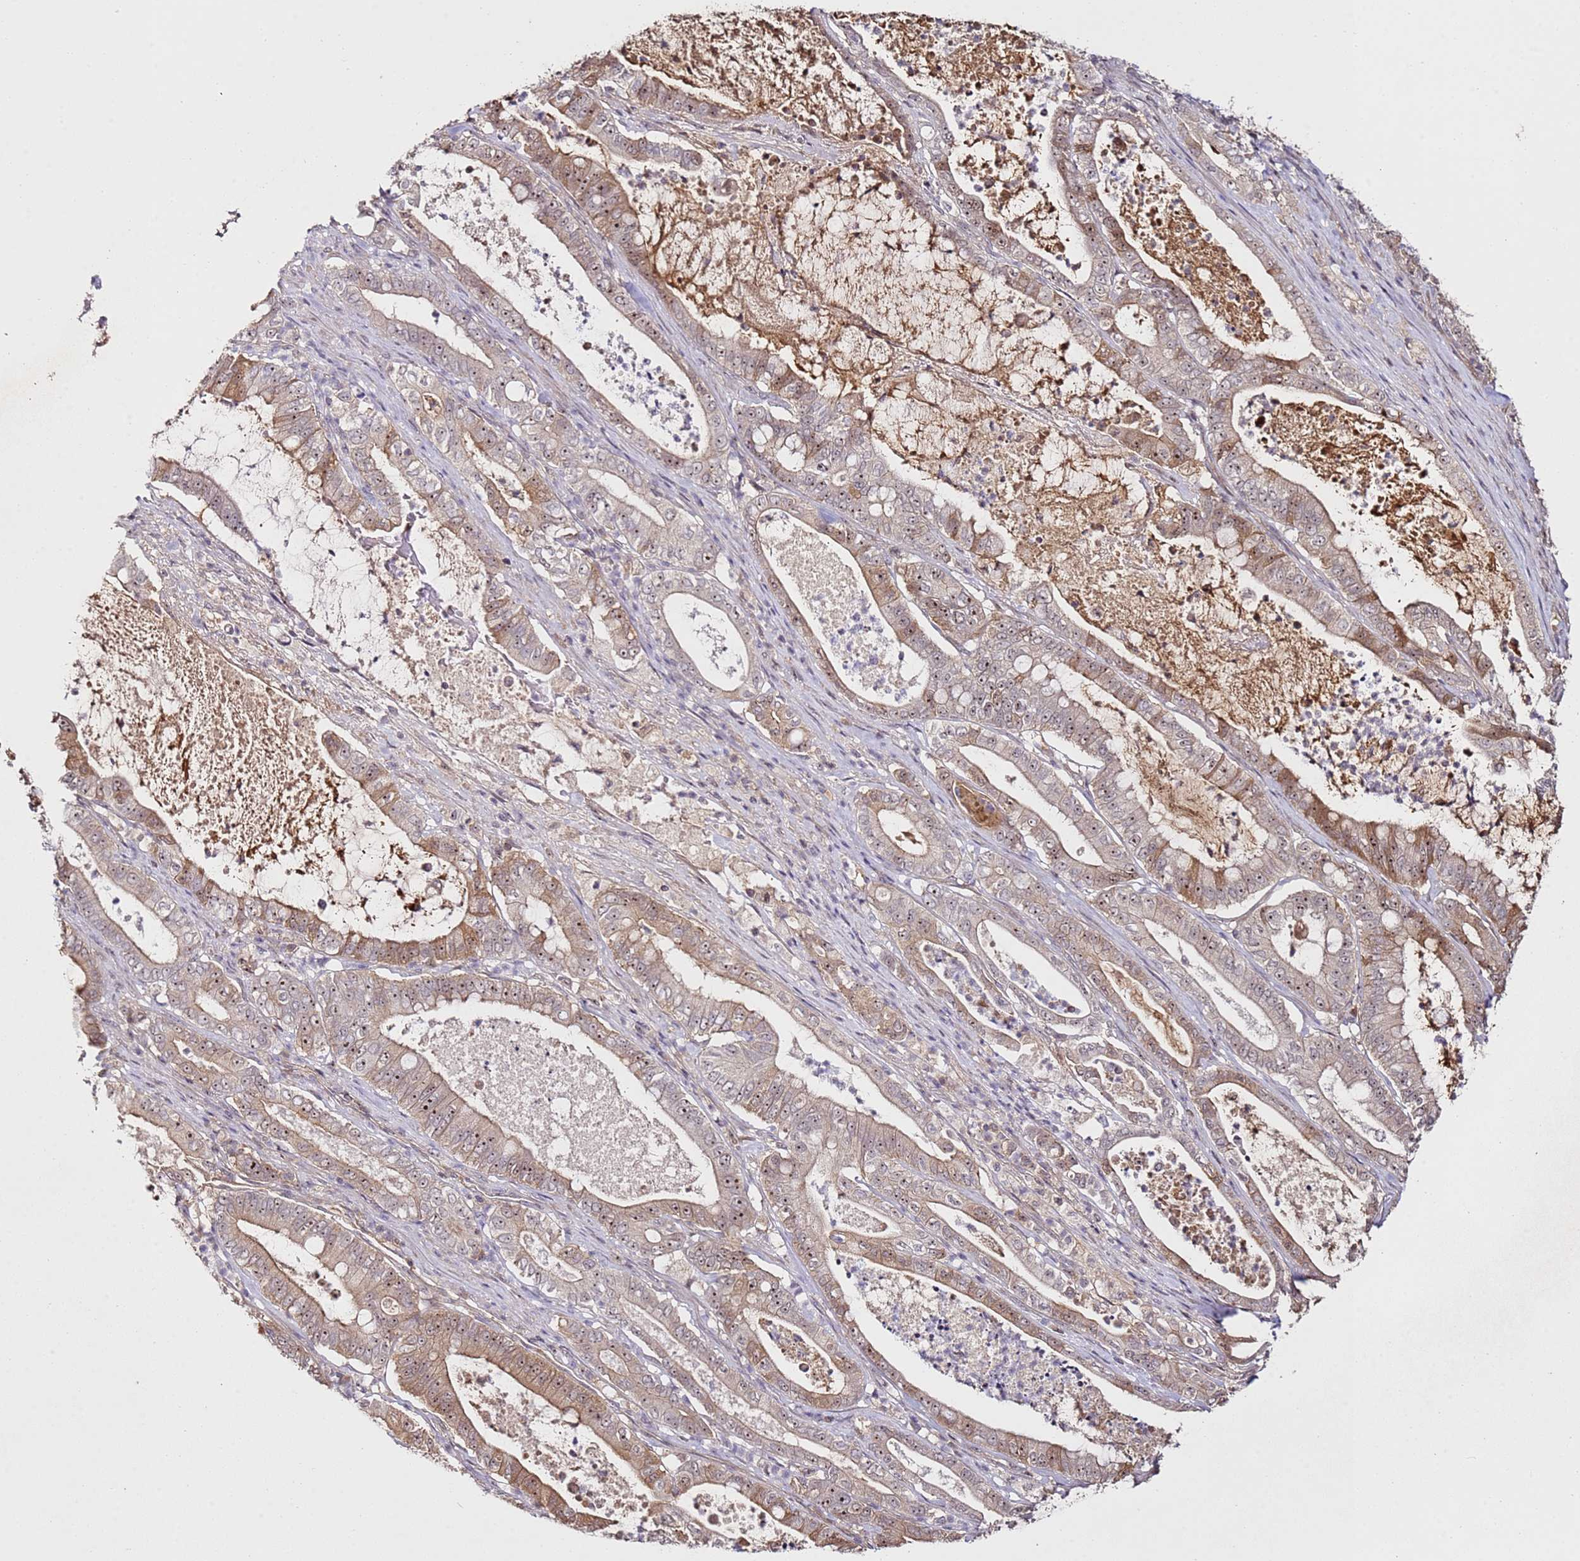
{"staining": {"intensity": "weak", "quantity": ">75%", "location": "cytoplasmic/membranous,nuclear"}, "tissue": "pancreatic cancer", "cell_type": "Tumor cells", "image_type": "cancer", "snomed": [{"axis": "morphology", "description": "Adenocarcinoma, NOS"}, {"axis": "topography", "description": "Pancreas"}], "caption": "This is a micrograph of IHC staining of pancreatic adenocarcinoma, which shows weak positivity in the cytoplasmic/membranous and nuclear of tumor cells.", "gene": "DDX27", "patient": {"sex": "male", "age": 71}}